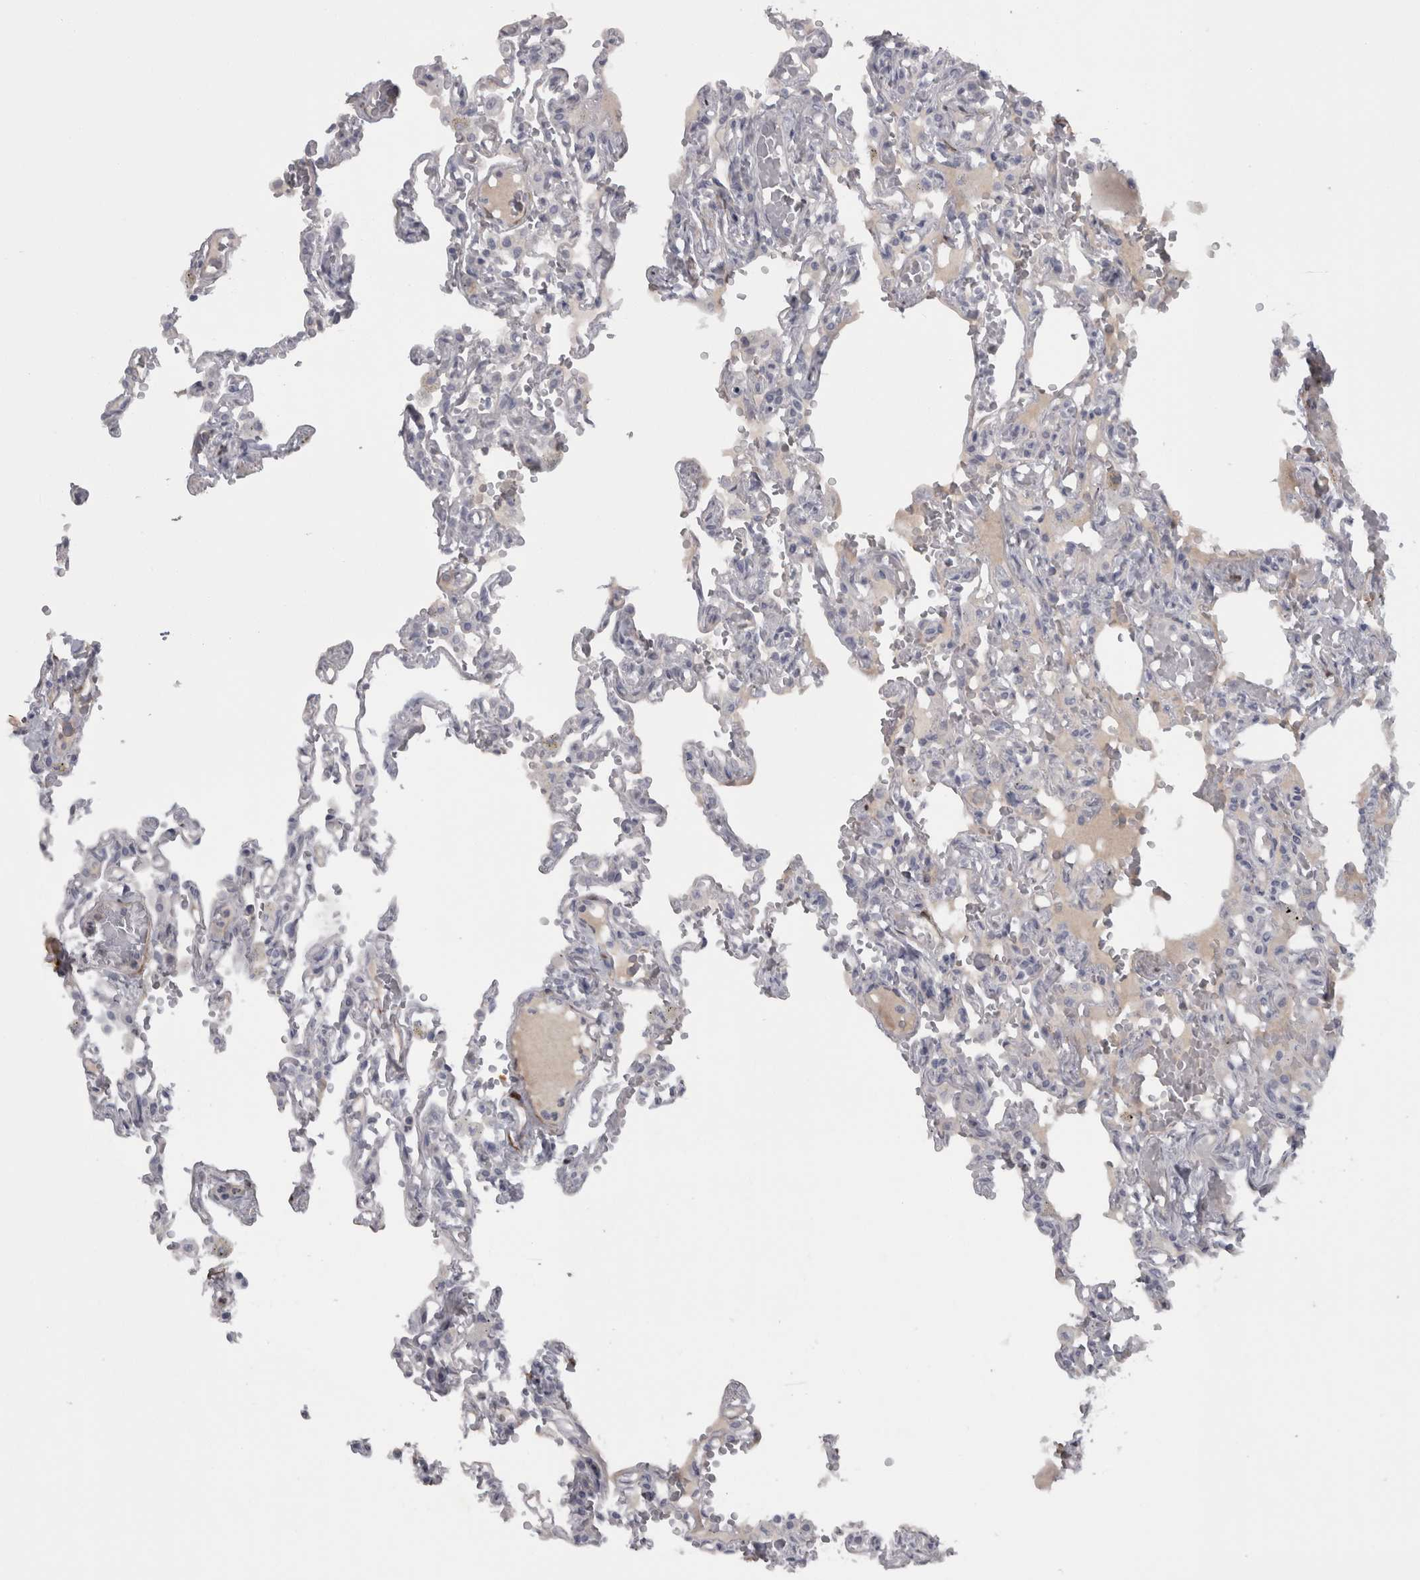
{"staining": {"intensity": "negative", "quantity": "none", "location": "none"}, "tissue": "lung", "cell_type": "Alveolar cells", "image_type": "normal", "snomed": [{"axis": "morphology", "description": "Normal tissue, NOS"}, {"axis": "topography", "description": "Lung"}], "caption": "DAB immunohistochemical staining of benign lung reveals no significant positivity in alveolar cells.", "gene": "PPP1R12B", "patient": {"sex": "male", "age": 21}}